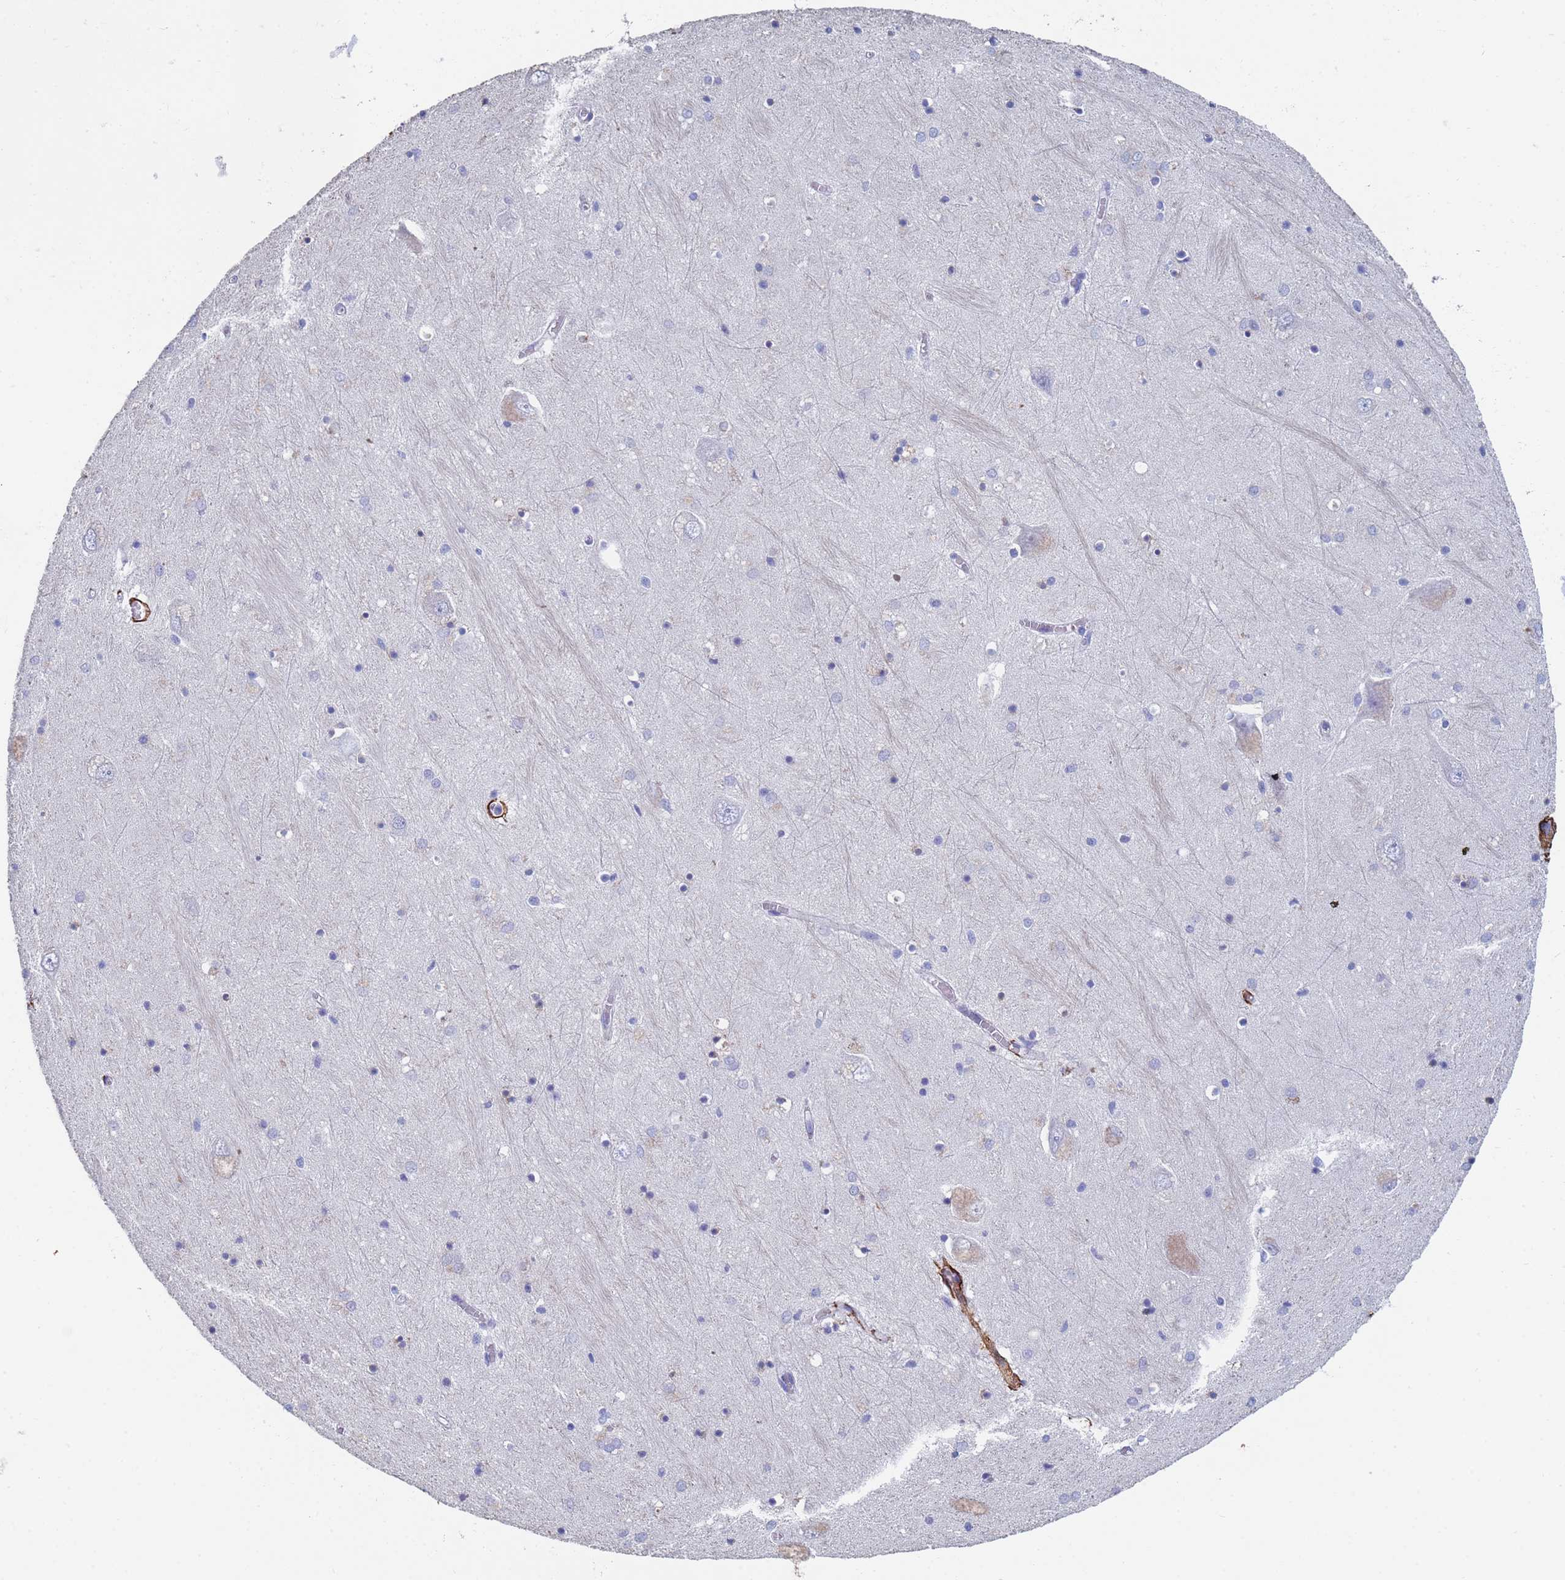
{"staining": {"intensity": "negative", "quantity": "none", "location": "none"}, "tissue": "hippocampus", "cell_type": "Glial cells", "image_type": "normal", "snomed": [{"axis": "morphology", "description": "Normal tissue, NOS"}, {"axis": "topography", "description": "Hippocampus"}], "caption": "This is a histopathology image of IHC staining of unremarkable hippocampus, which shows no positivity in glial cells. (Brightfield microscopy of DAB (3,3'-diaminobenzidine) IHC at high magnification).", "gene": "ABCA8", "patient": {"sex": "male", "age": 70}}